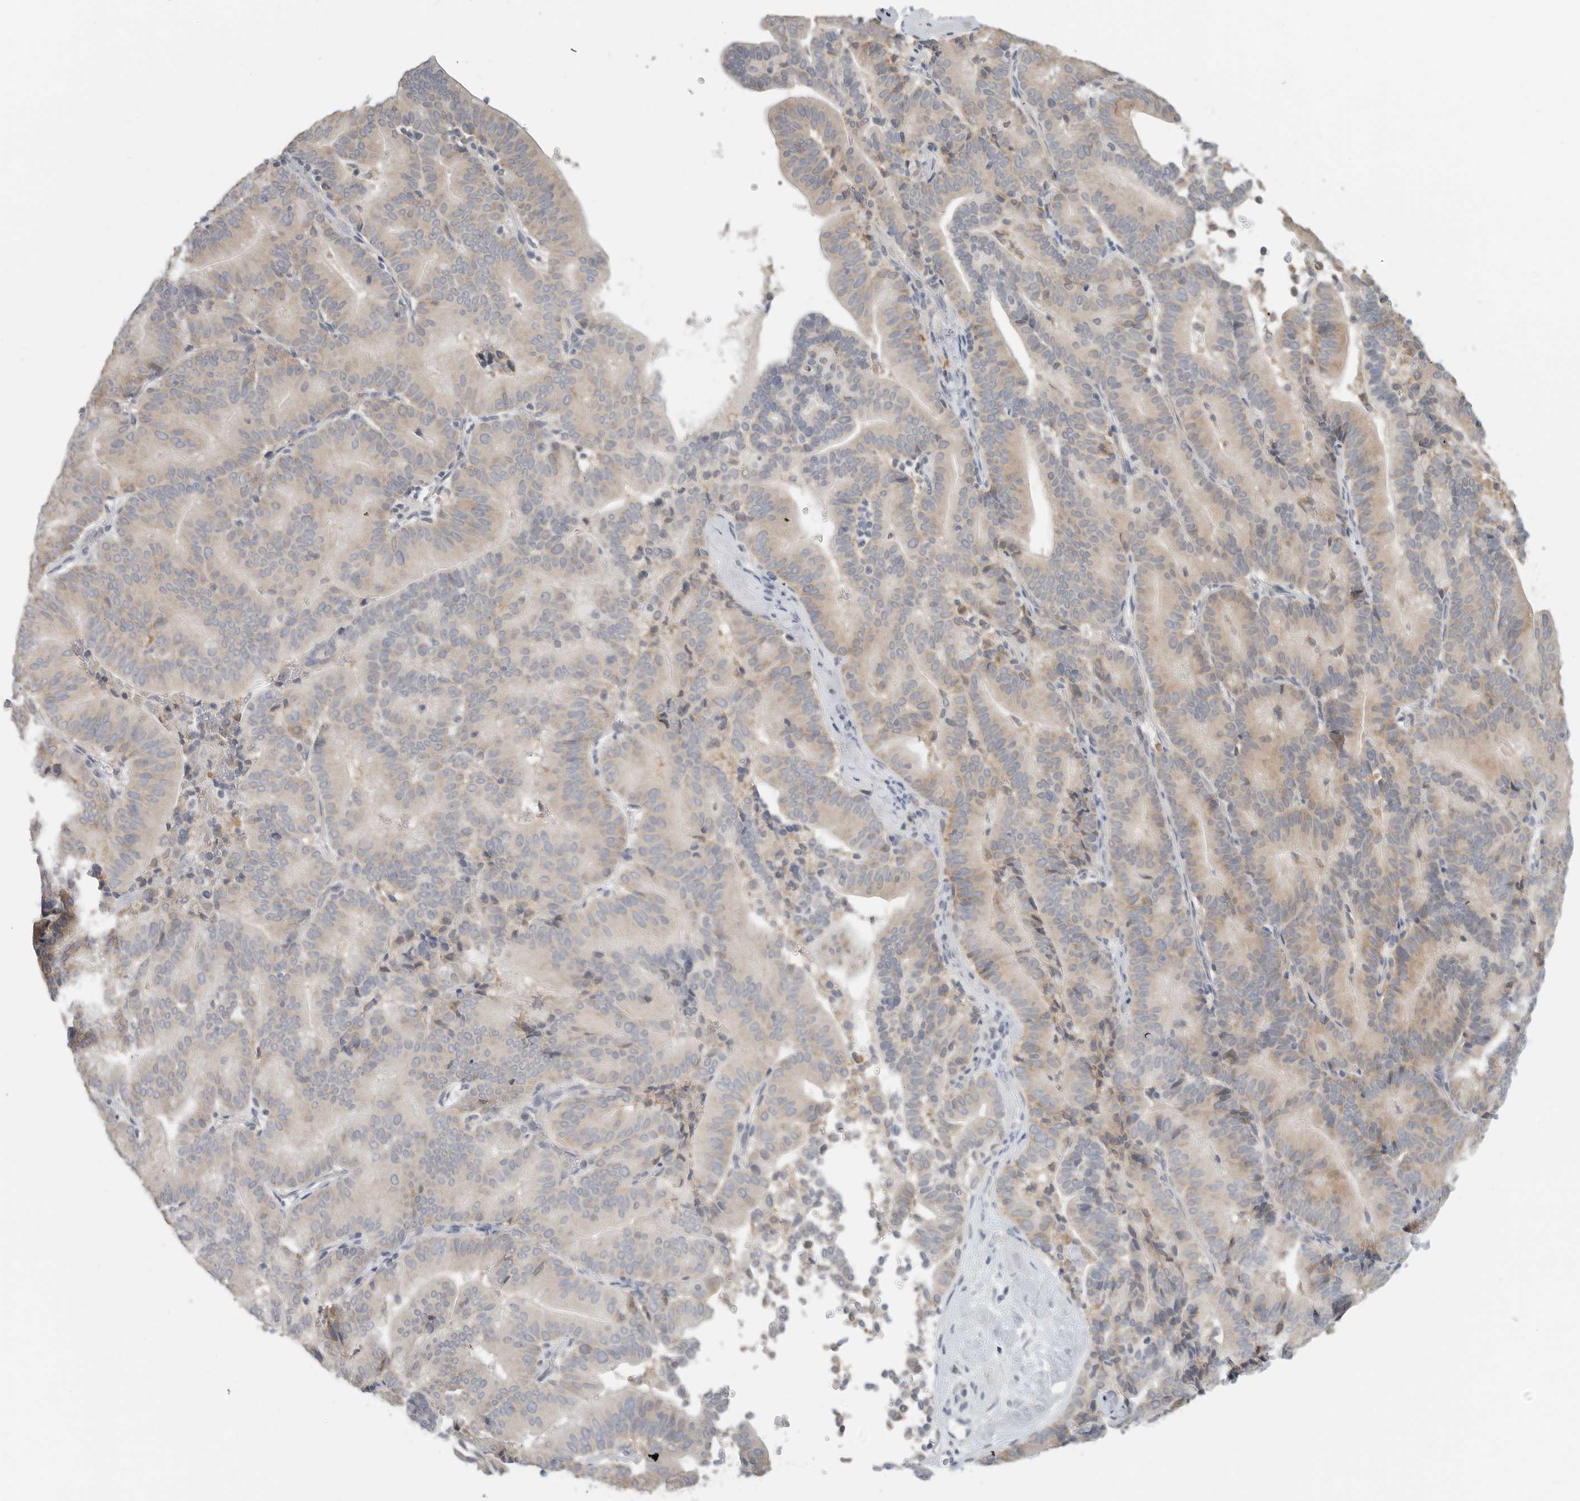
{"staining": {"intensity": "weak", "quantity": "25%-75%", "location": "cytoplasmic/membranous"}, "tissue": "liver cancer", "cell_type": "Tumor cells", "image_type": "cancer", "snomed": [{"axis": "morphology", "description": "Cholangiocarcinoma"}, {"axis": "topography", "description": "Liver"}], "caption": "Immunohistochemical staining of human liver cancer (cholangiocarcinoma) exhibits weak cytoplasmic/membranous protein positivity in about 25%-75% of tumor cells.", "gene": "IL12RB2", "patient": {"sex": "female", "age": 75}}